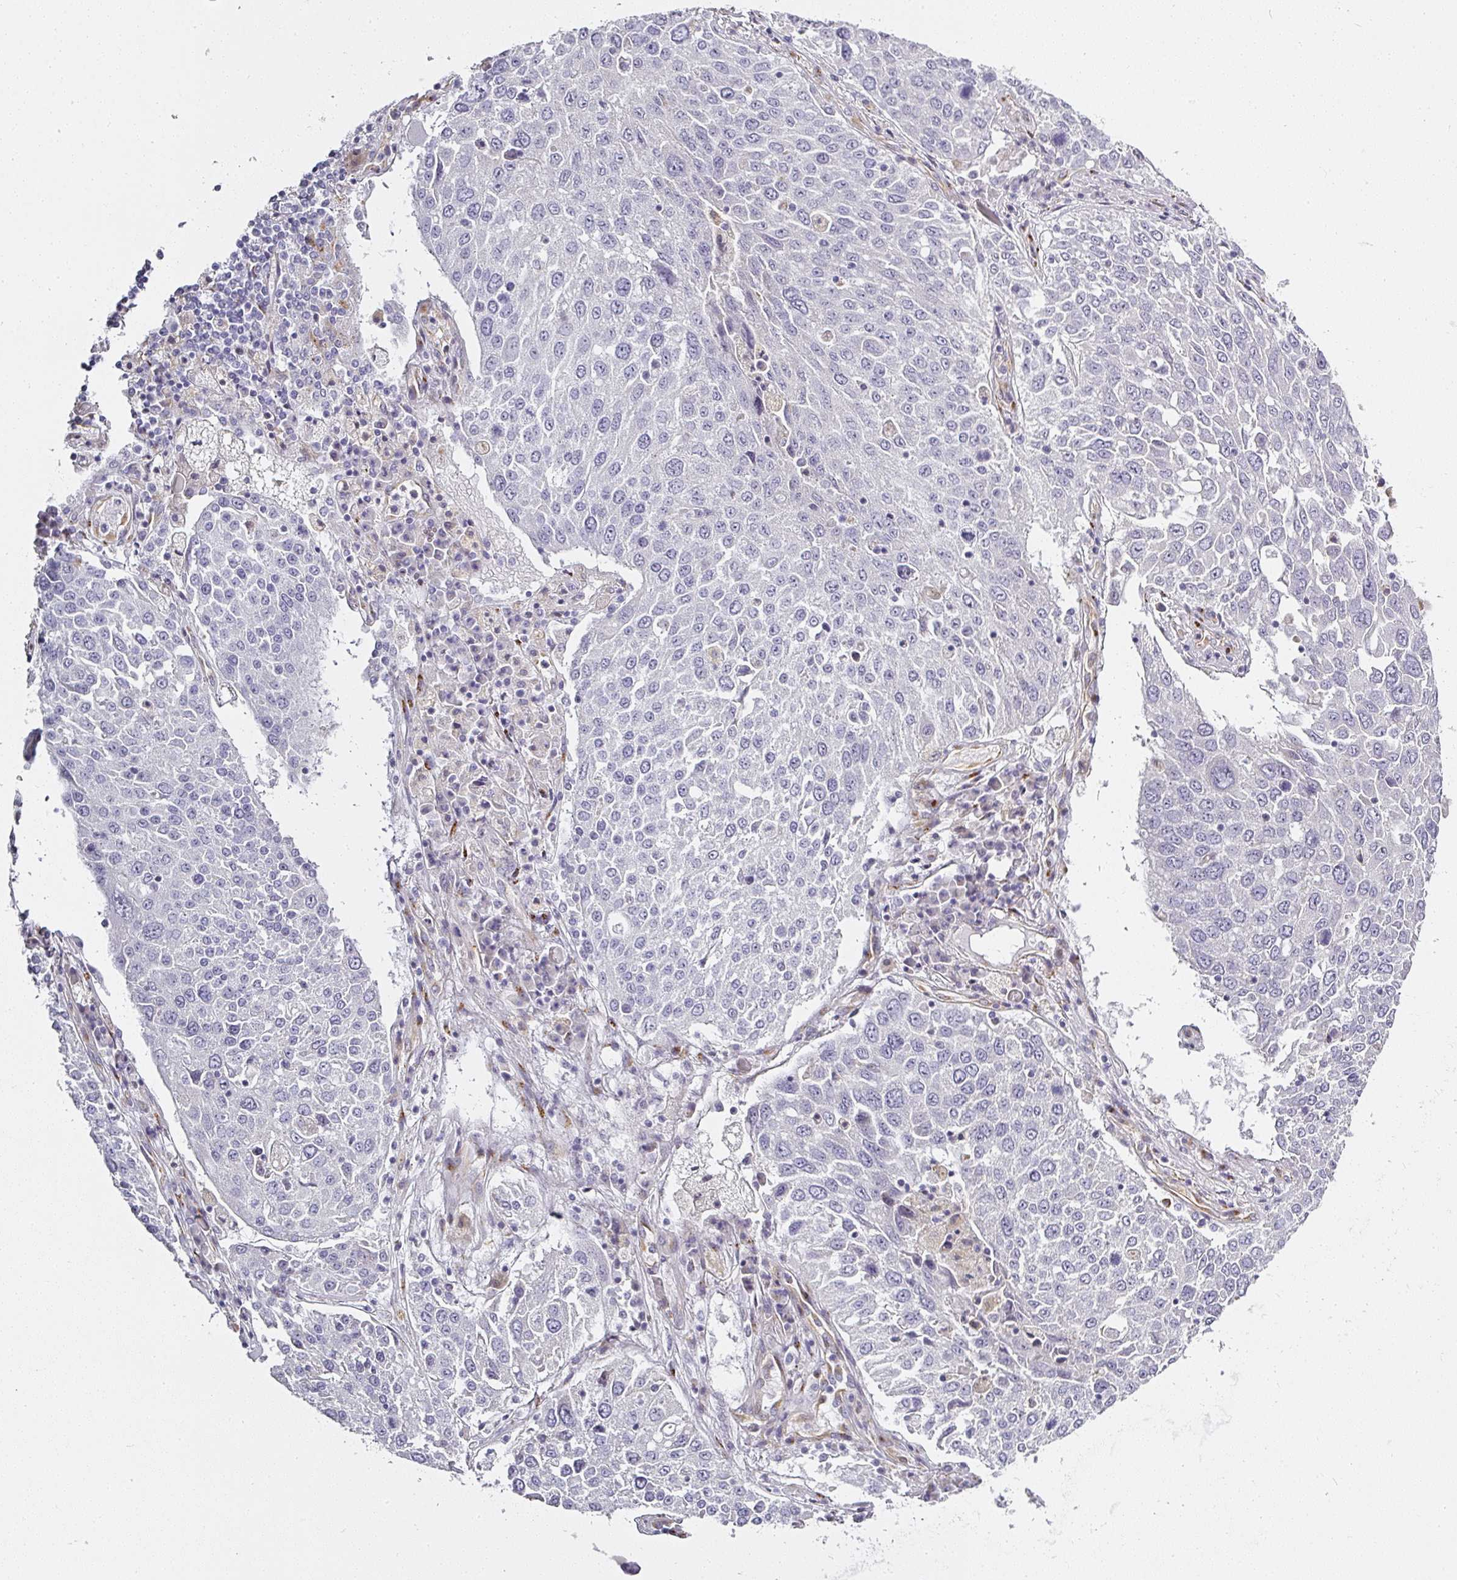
{"staining": {"intensity": "negative", "quantity": "none", "location": "none"}, "tissue": "lung cancer", "cell_type": "Tumor cells", "image_type": "cancer", "snomed": [{"axis": "morphology", "description": "Squamous cell carcinoma, NOS"}, {"axis": "topography", "description": "Lung"}], "caption": "High power microscopy photomicrograph of an immunohistochemistry (IHC) image of lung squamous cell carcinoma, revealing no significant expression in tumor cells.", "gene": "ATP8B2", "patient": {"sex": "male", "age": 65}}